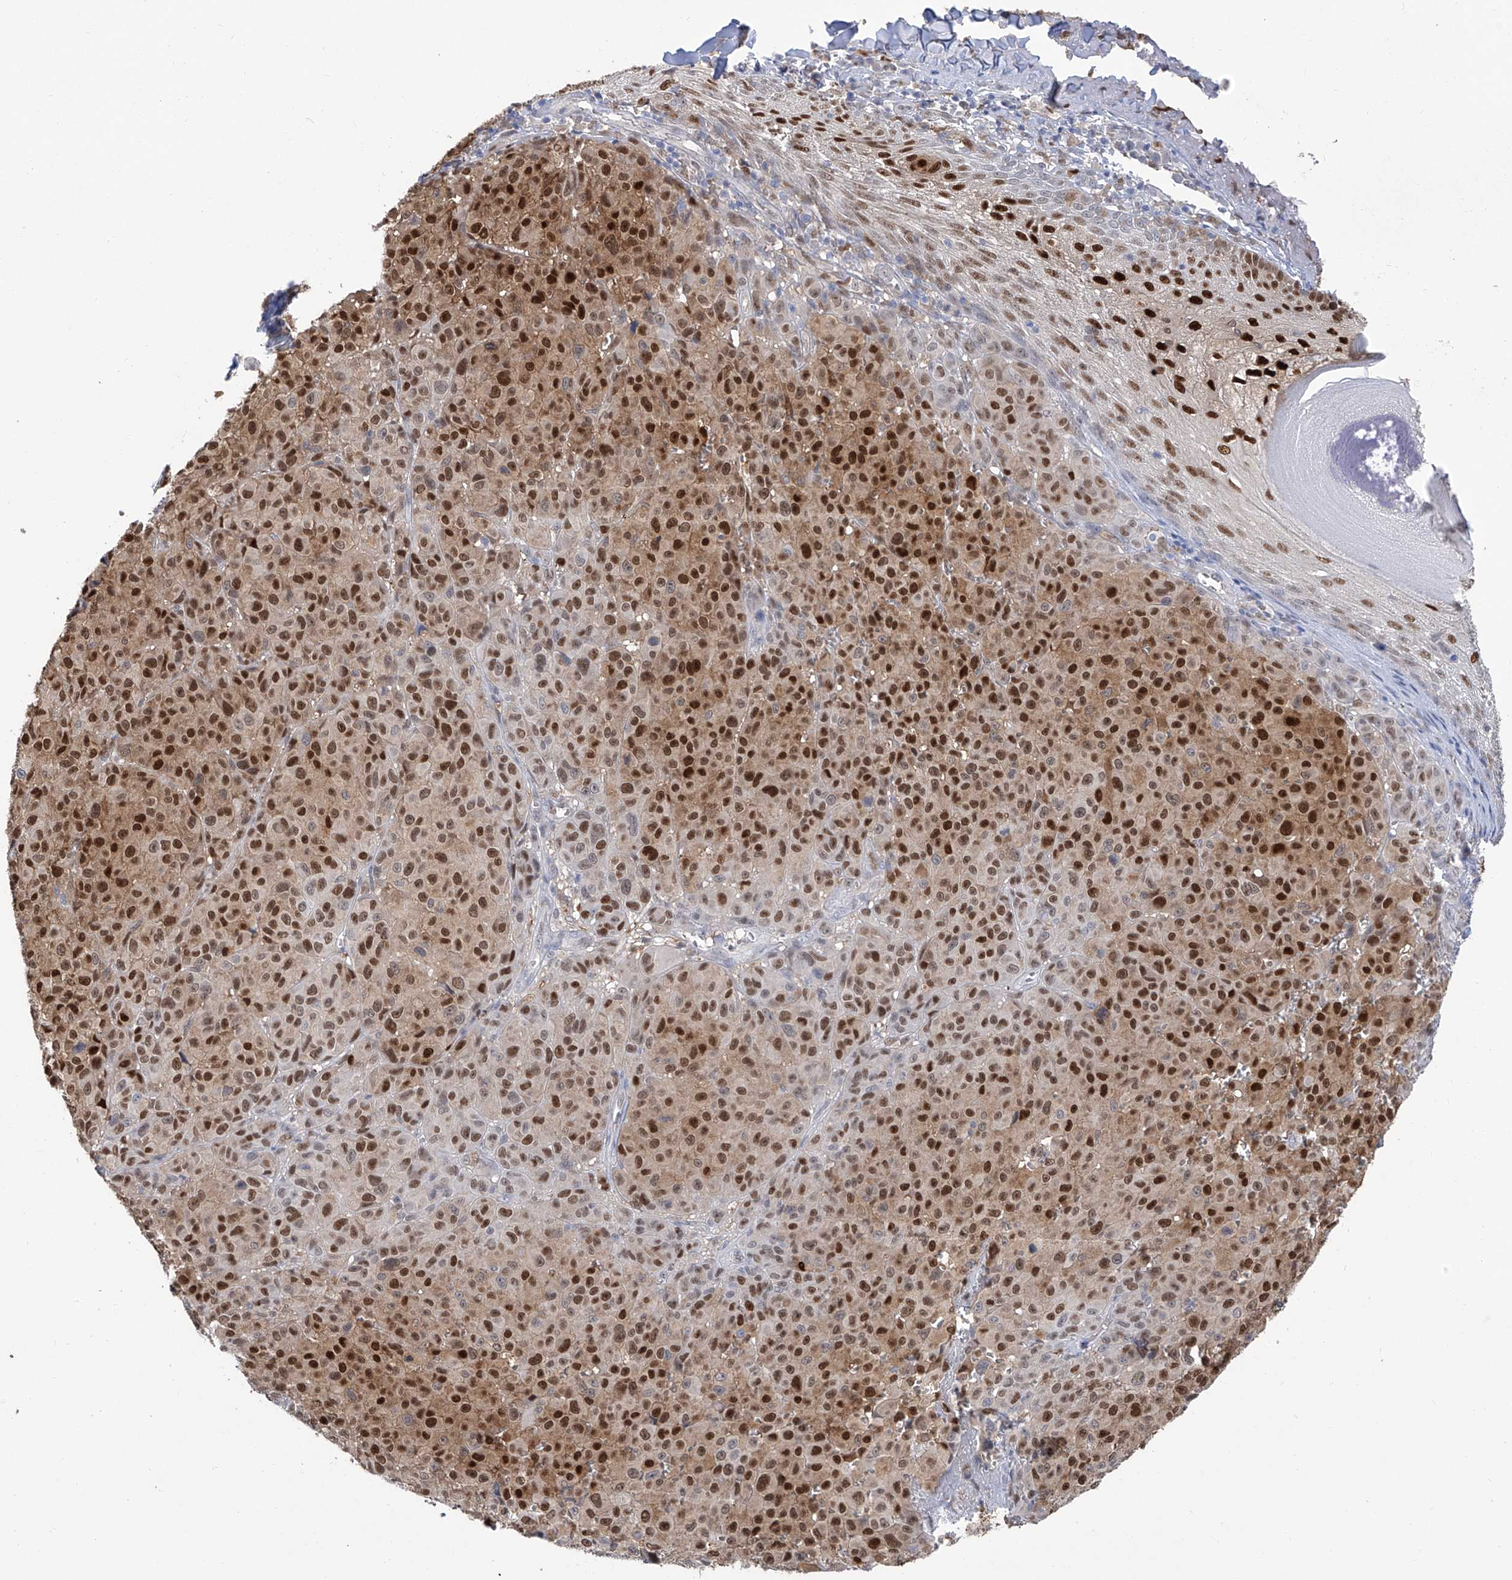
{"staining": {"intensity": "strong", "quantity": "25%-75%", "location": "cytoplasmic/membranous,nuclear"}, "tissue": "melanoma", "cell_type": "Tumor cells", "image_type": "cancer", "snomed": [{"axis": "morphology", "description": "Malignant melanoma, NOS"}, {"axis": "topography", "description": "Skin"}], "caption": "This photomicrograph displays immunohistochemistry (IHC) staining of melanoma, with high strong cytoplasmic/membranous and nuclear positivity in about 25%-75% of tumor cells.", "gene": "PHF20", "patient": {"sex": "male", "age": 73}}